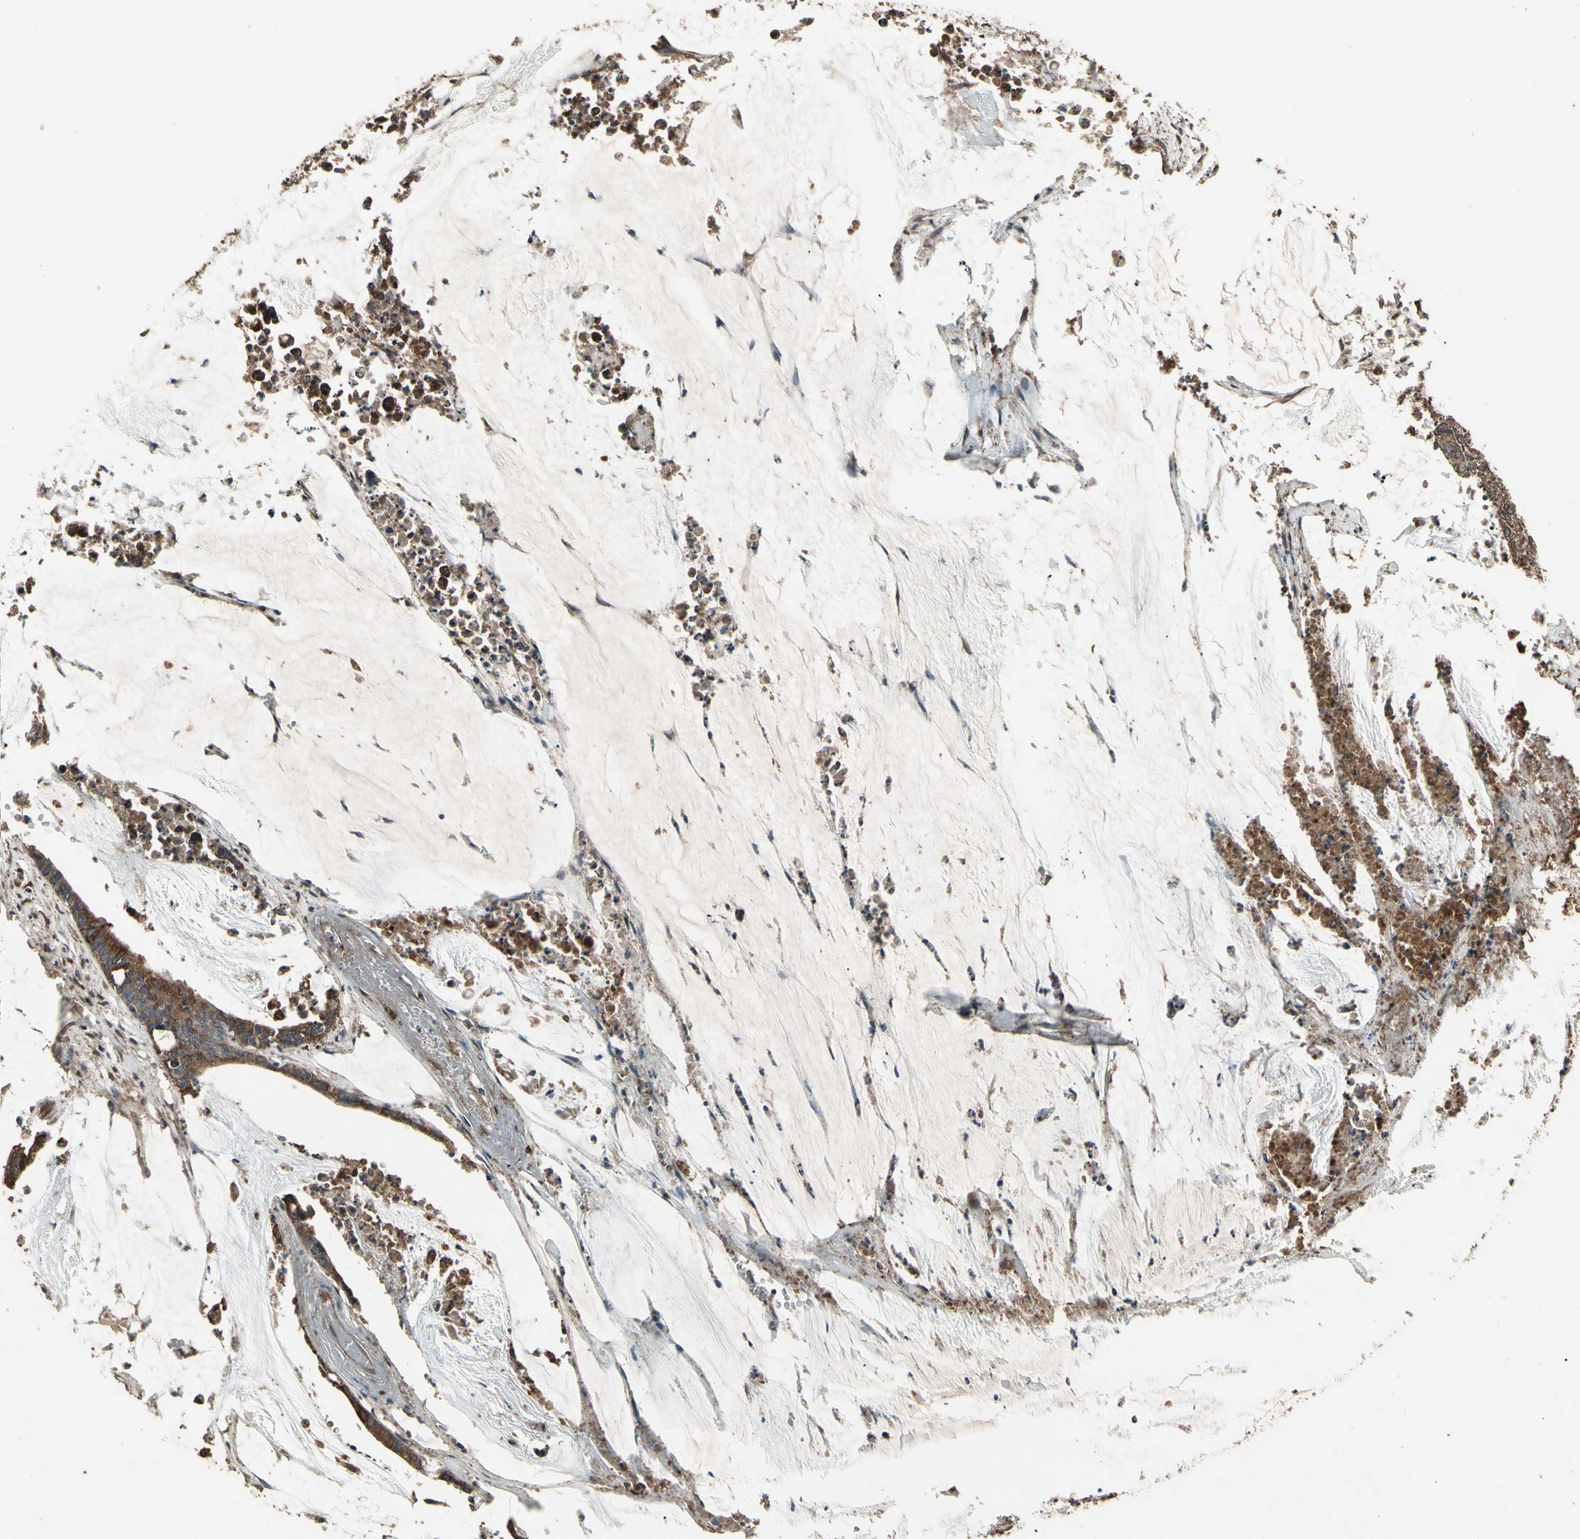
{"staining": {"intensity": "strong", "quantity": ">75%", "location": "cytoplasmic/membranous"}, "tissue": "colorectal cancer", "cell_type": "Tumor cells", "image_type": "cancer", "snomed": [{"axis": "morphology", "description": "Adenocarcinoma, NOS"}, {"axis": "topography", "description": "Rectum"}], "caption": "Protein staining of colorectal adenocarcinoma tissue reveals strong cytoplasmic/membranous expression in approximately >75% of tumor cells.", "gene": "TSPO", "patient": {"sex": "female", "age": 66}}